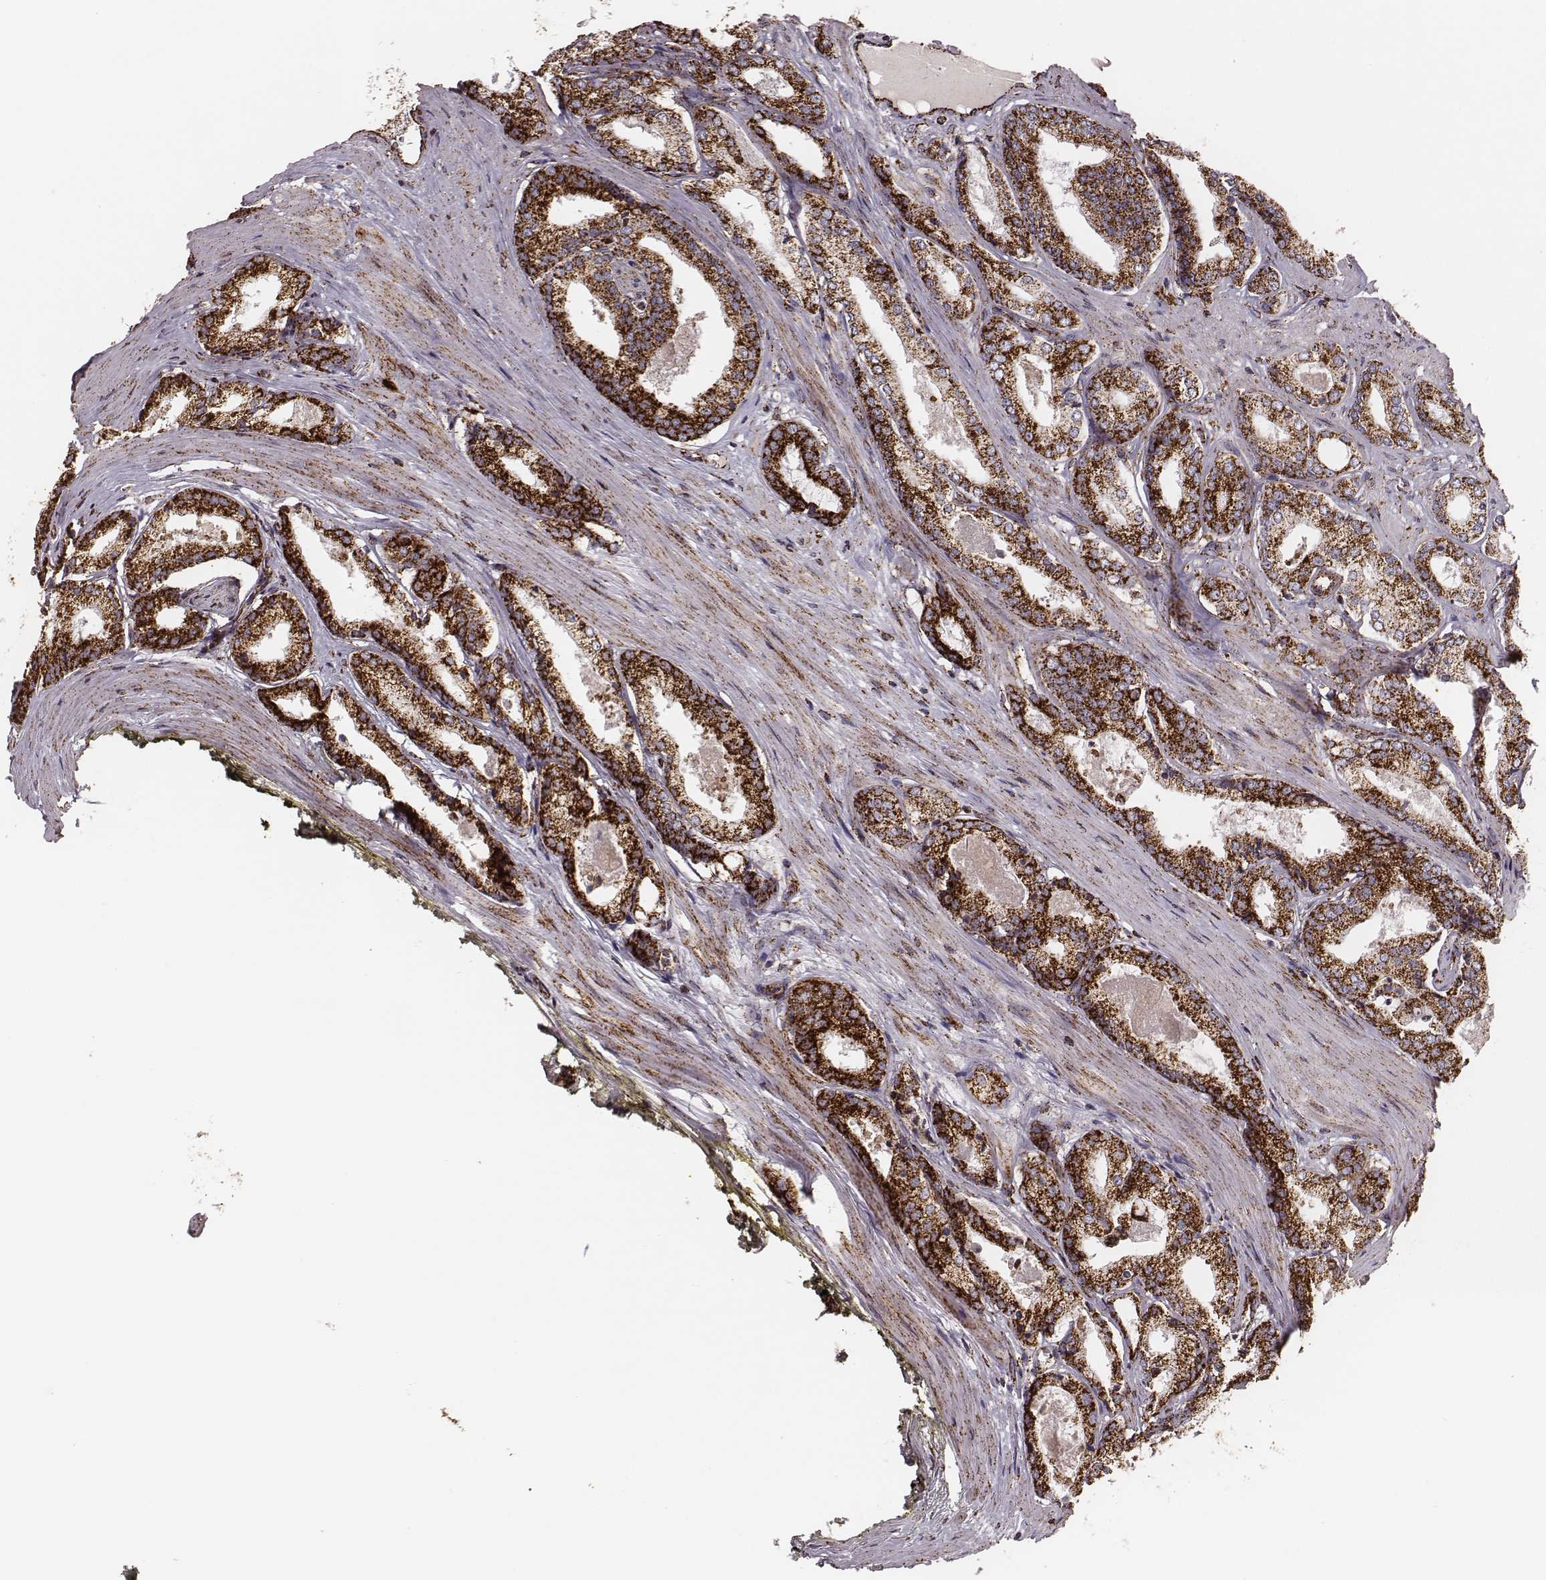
{"staining": {"intensity": "strong", "quantity": ">75%", "location": "cytoplasmic/membranous"}, "tissue": "prostate cancer", "cell_type": "Tumor cells", "image_type": "cancer", "snomed": [{"axis": "morphology", "description": "Adenocarcinoma, Low grade"}, {"axis": "topography", "description": "Prostate"}], "caption": "Protein expression analysis of adenocarcinoma (low-grade) (prostate) exhibits strong cytoplasmic/membranous positivity in approximately >75% of tumor cells.", "gene": "TUFM", "patient": {"sex": "male", "age": 56}}